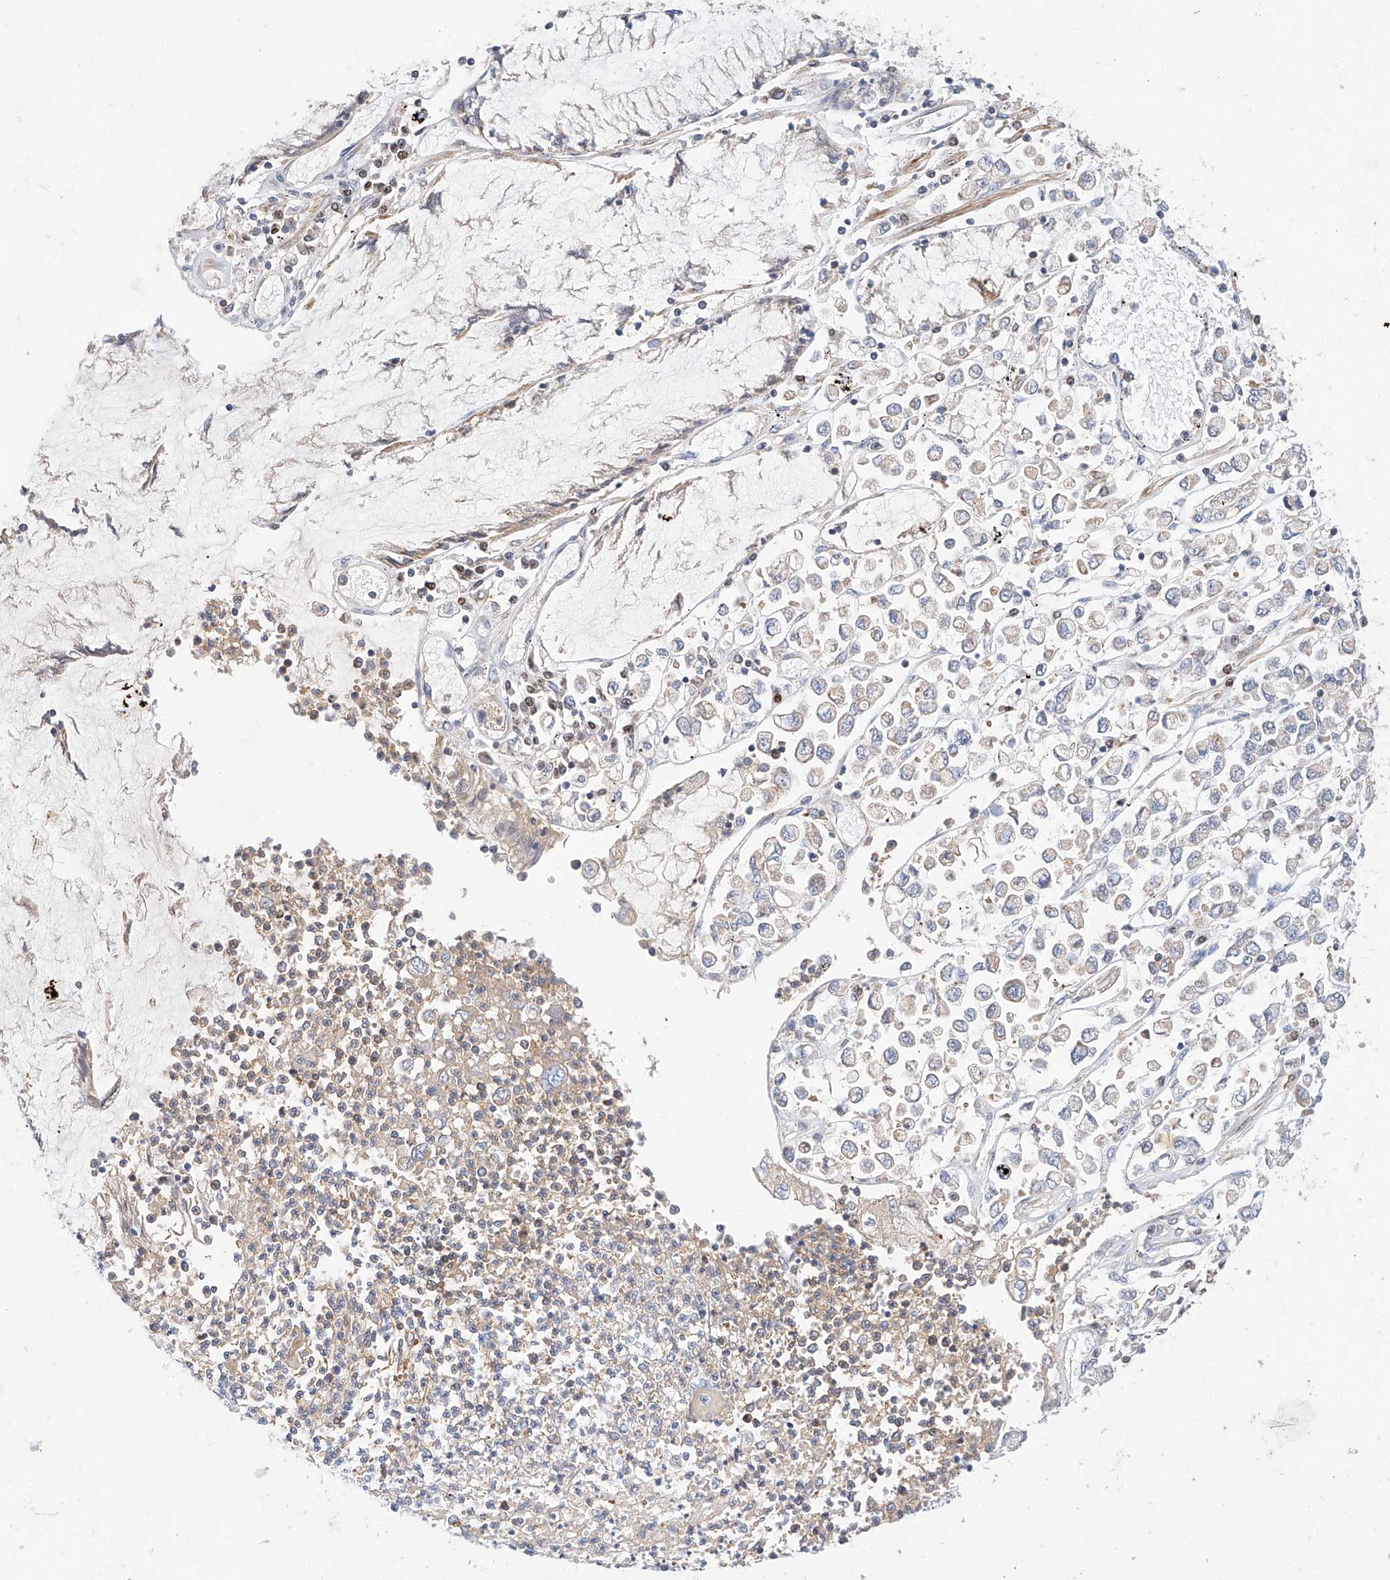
{"staining": {"intensity": "negative", "quantity": "none", "location": "none"}, "tissue": "stomach cancer", "cell_type": "Tumor cells", "image_type": "cancer", "snomed": [{"axis": "morphology", "description": "Adenocarcinoma, NOS"}, {"axis": "topography", "description": "Stomach"}], "caption": "The immunohistochemistry histopathology image has no significant positivity in tumor cells of adenocarcinoma (stomach) tissue.", "gene": "C6orf118", "patient": {"sex": "female", "age": 76}}